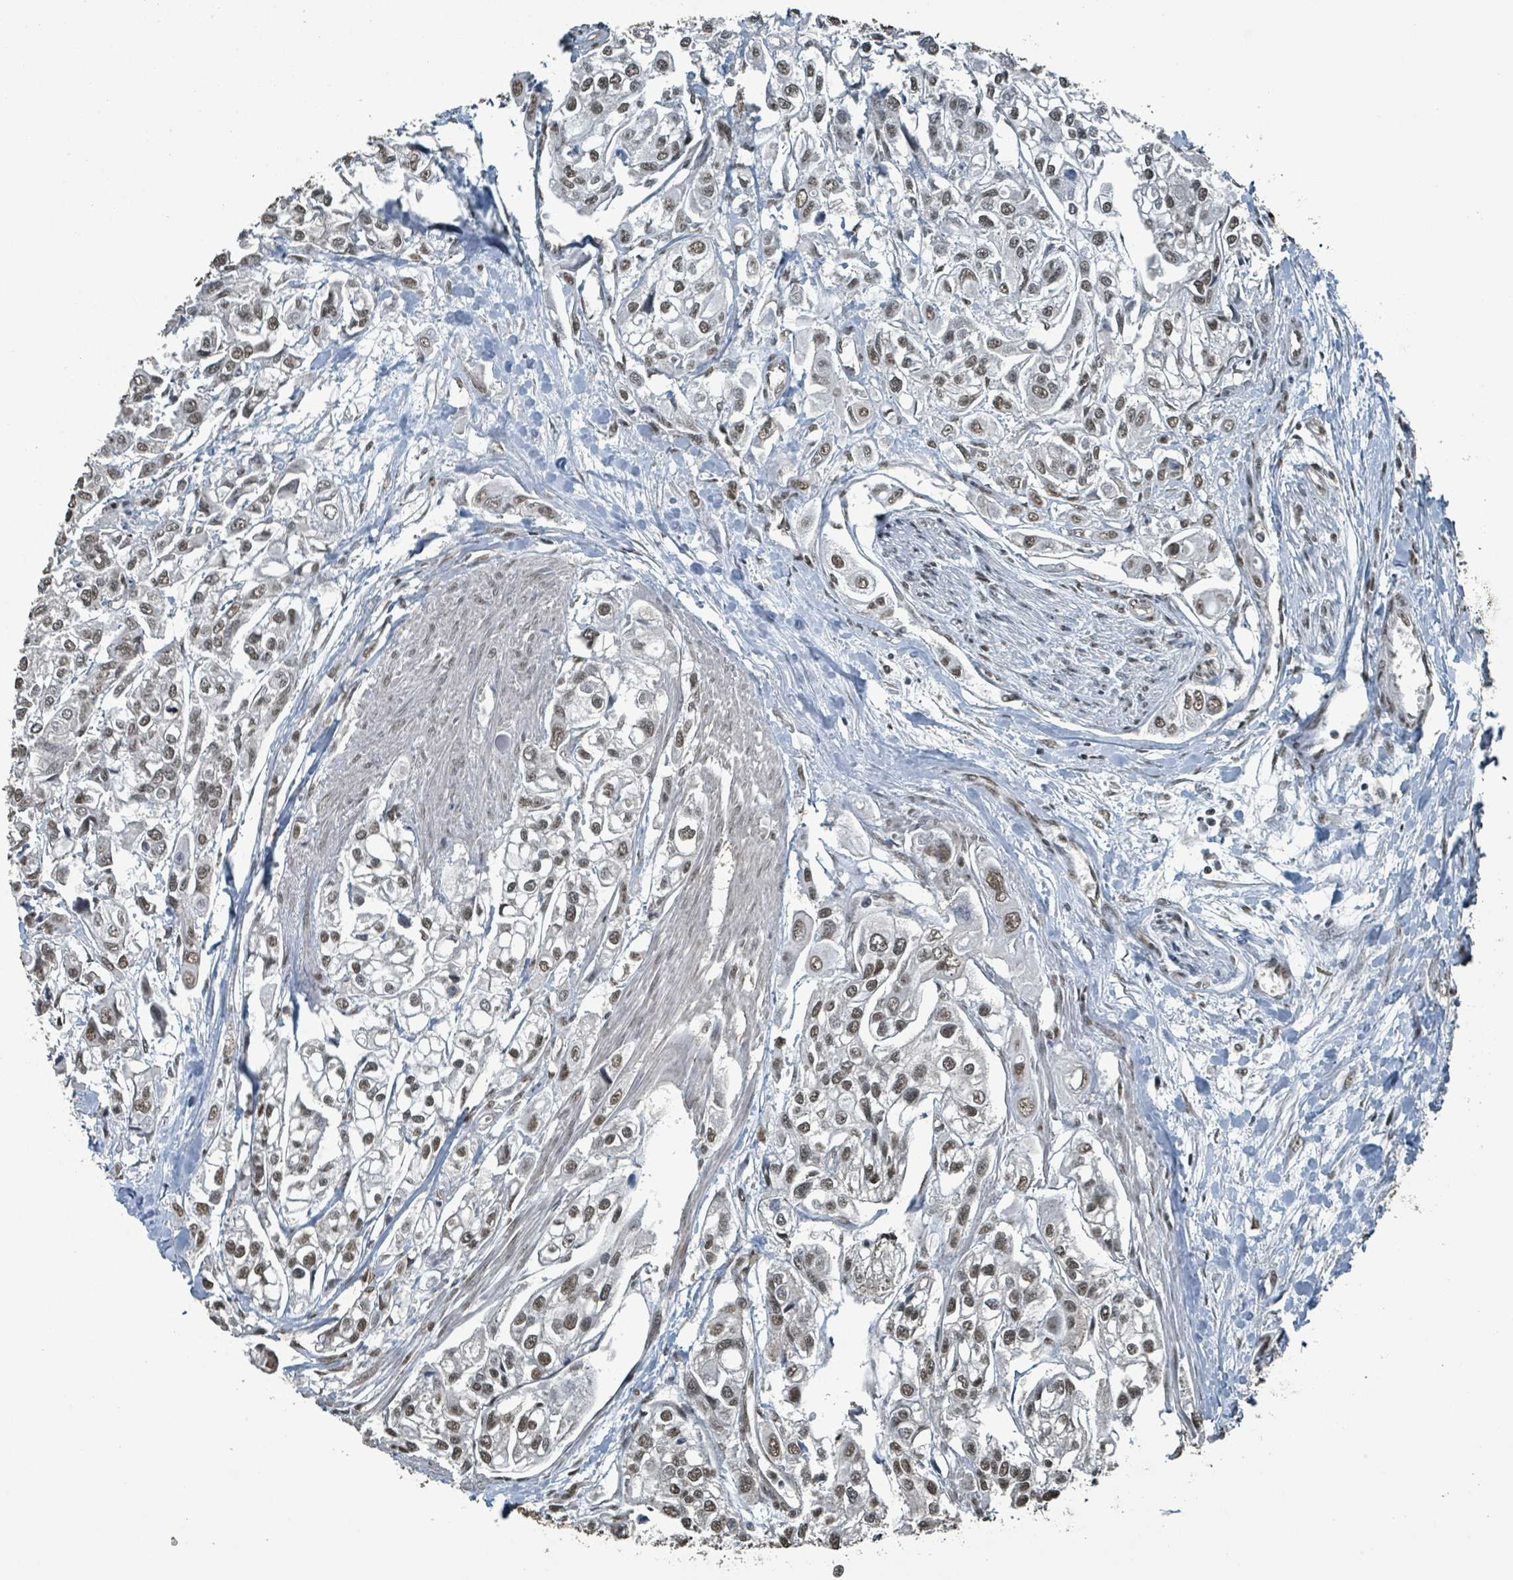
{"staining": {"intensity": "weak", "quantity": ">75%", "location": "nuclear"}, "tissue": "urothelial cancer", "cell_type": "Tumor cells", "image_type": "cancer", "snomed": [{"axis": "morphology", "description": "Urothelial carcinoma, High grade"}, {"axis": "topography", "description": "Urinary bladder"}], "caption": "This is a photomicrograph of IHC staining of urothelial cancer, which shows weak positivity in the nuclear of tumor cells.", "gene": "PHIP", "patient": {"sex": "male", "age": 67}}